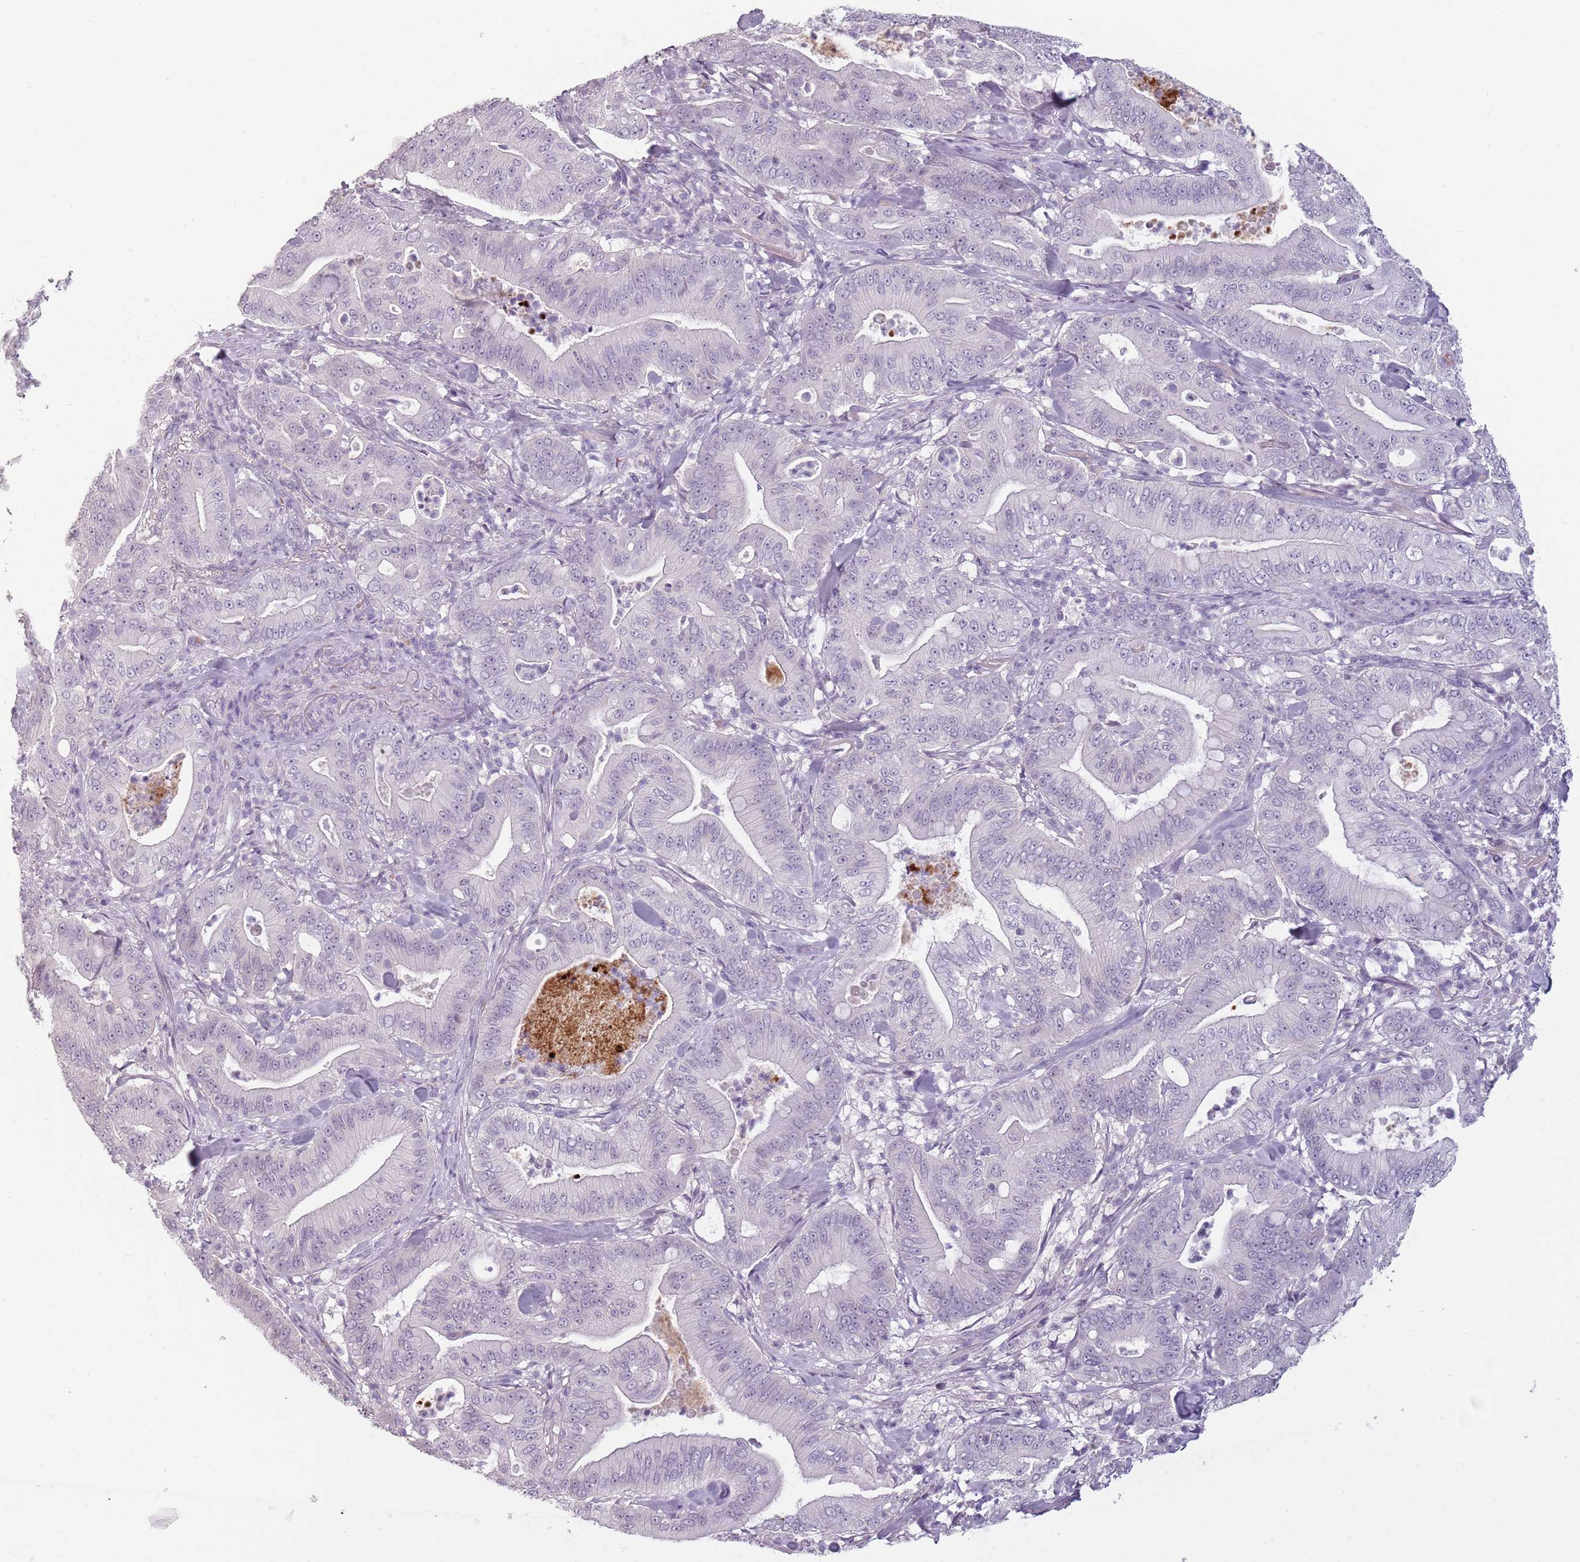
{"staining": {"intensity": "negative", "quantity": "none", "location": "none"}, "tissue": "pancreatic cancer", "cell_type": "Tumor cells", "image_type": "cancer", "snomed": [{"axis": "morphology", "description": "Adenocarcinoma, NOS"}, {"axis": "topography", "description": "Pancreas"}], "caption": "High power microscopy image of an immunohistochemistry micrograph of pancreatic adenocarcinoma, revealing no significant staining in tumor cells. The staining is performed using DAB brown chromogen with nuclei counter-stained in using hematoxylin.", "gene": "PIEZO1", "patient": {"sex": "male", "age": 71}}